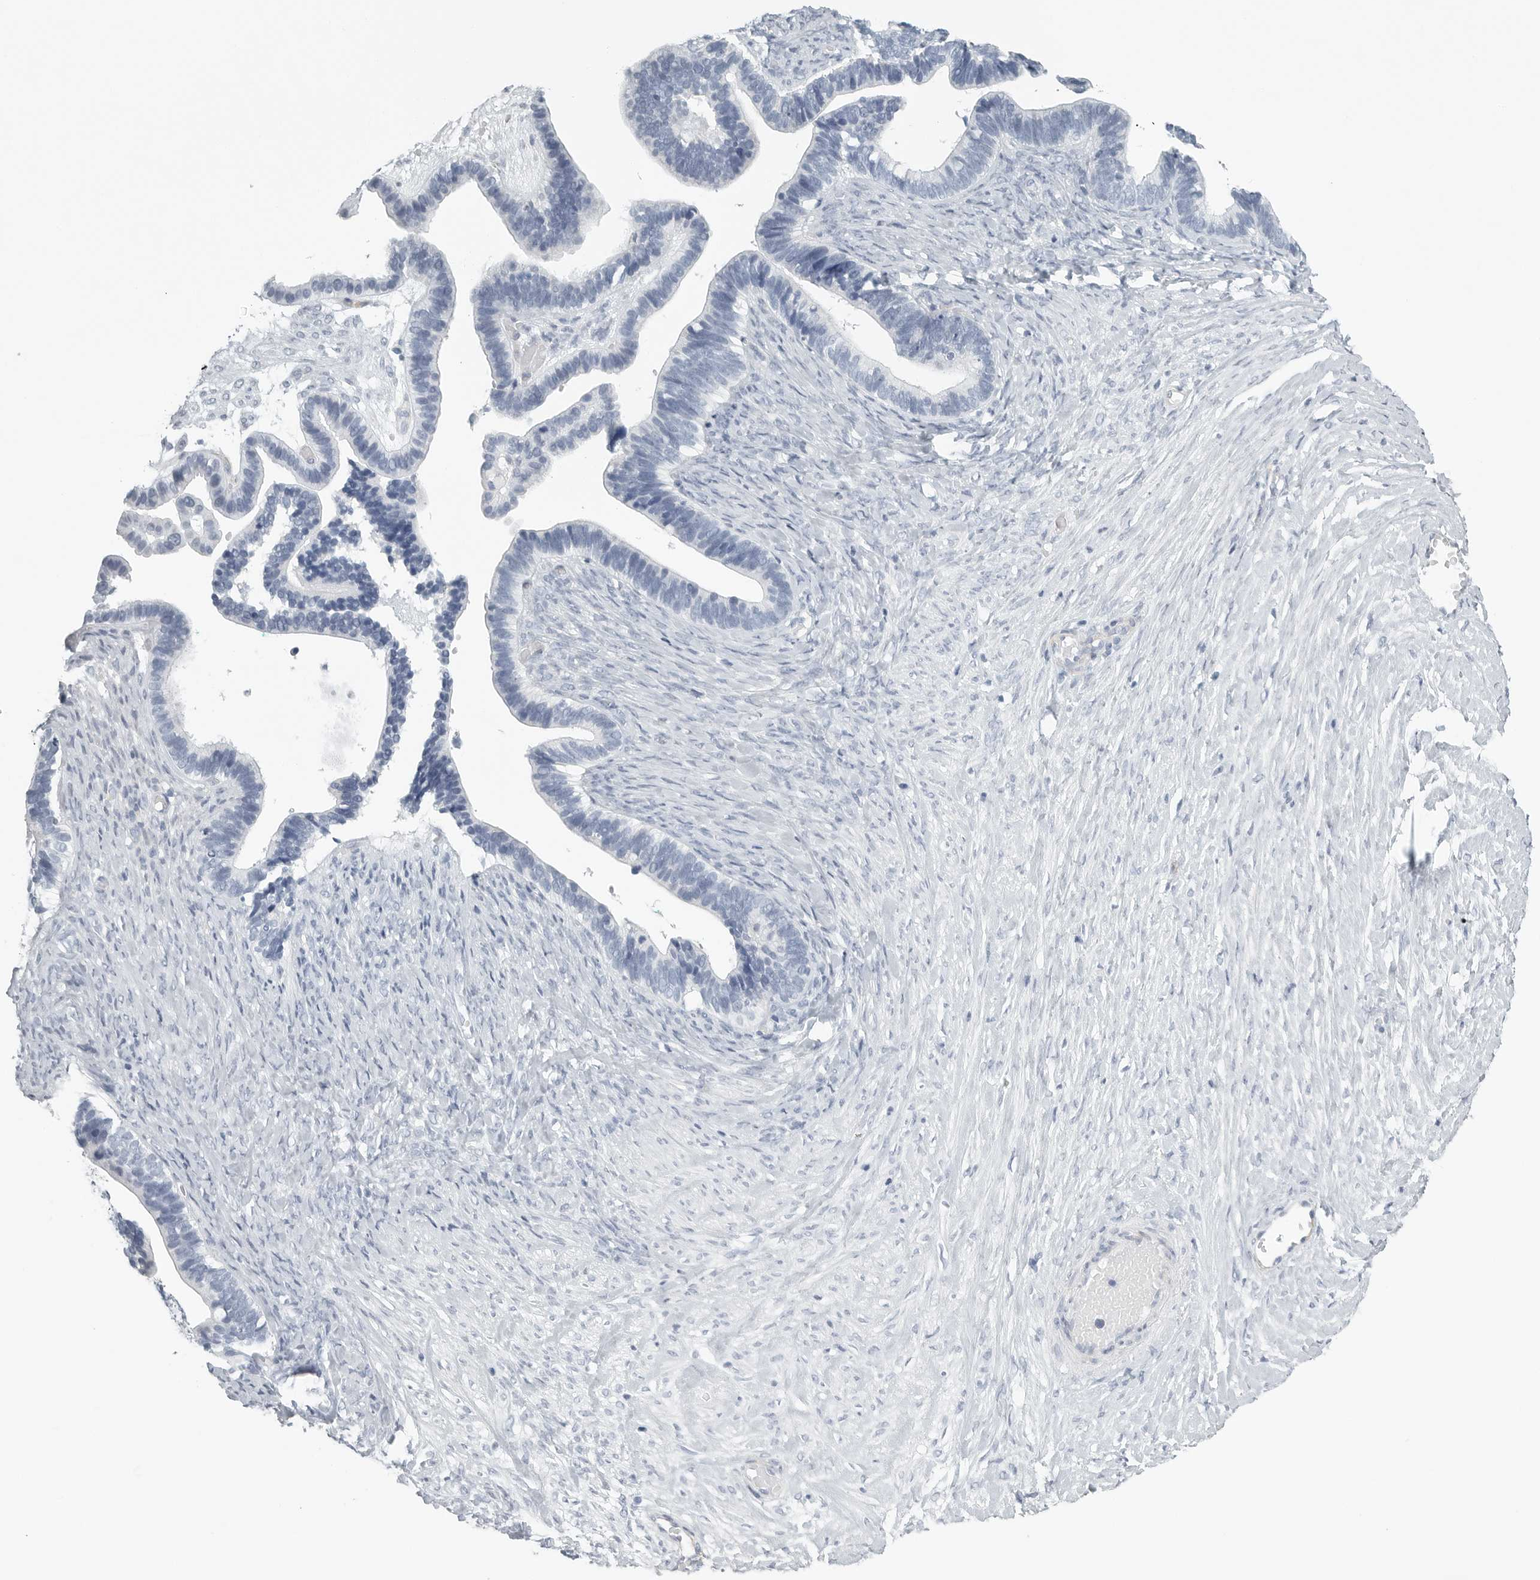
{"staining": {"intensity": "negative", "quantity": "none", "location": "none"}, "tissue": "ovarian cancer", "cell_type": "Tumor cells", "image_type": "cancer", "snomed": [{"axis": "morphology", "description": "Cystadenocarcinoma, serous, NOS"}, {"axis": "topography", "description": "Ovary"}], "caption": "High power microscopy micrograph of an immunohistochemistry (IHC) micrograph of ovarian cancer (serous cystadenocarcinoma), revealing no significant expression in tumor cells.", "gene": "TNR", "patient": {"sex": "female", "age": 56}}